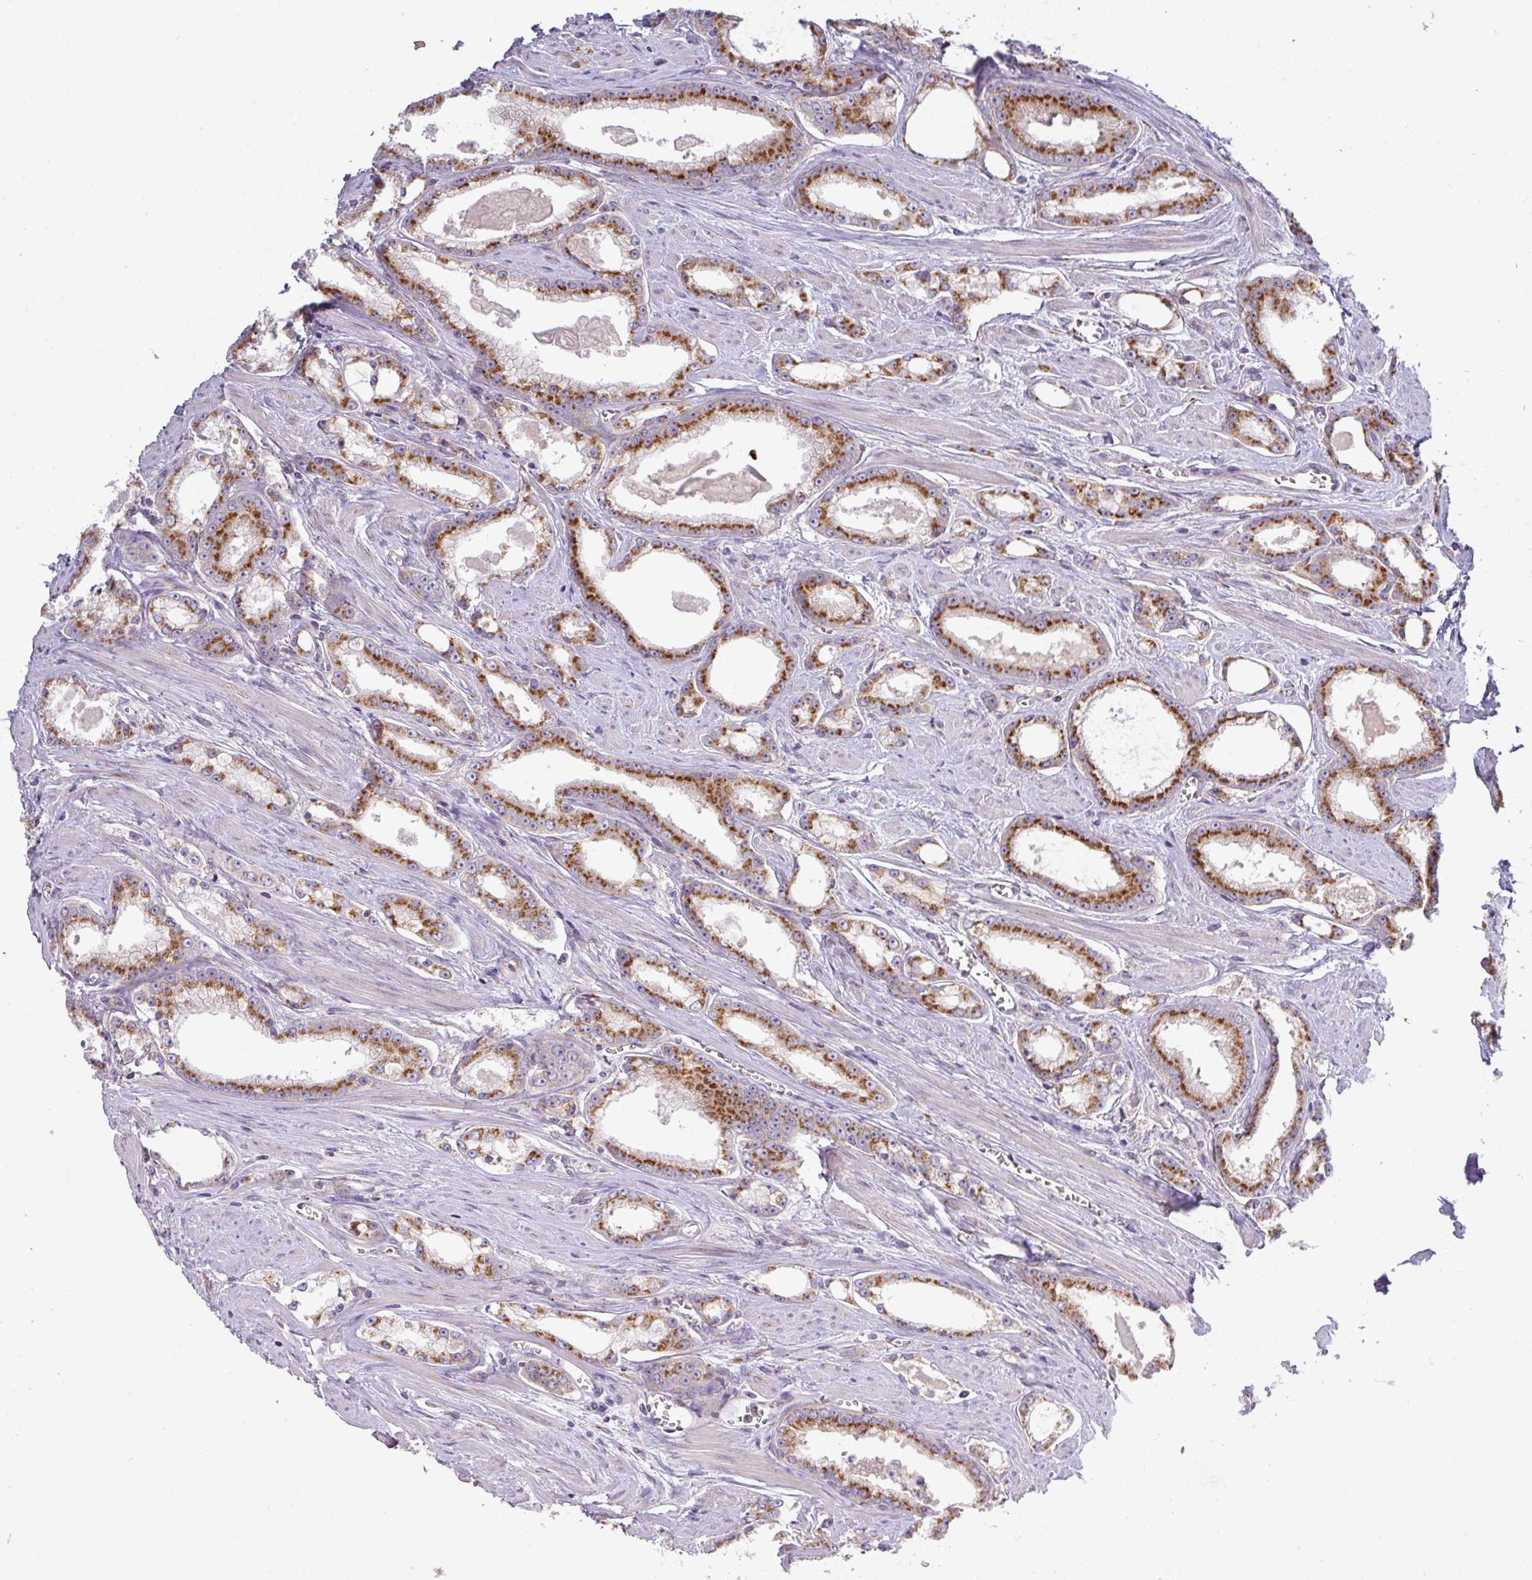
{"staining": {"intensity": "moderate", "quantity": ">75%", "location": "cytoplasmic/membranous"}, "tissue": "prostate cancer", "cell_type": "Tumor cells", "image_type": "cancer", "snomed": [{"axis": "morphology", "description": "Adenocarcinoma, Low grade"}, {"axis": "topography", "description": "Prostate and seminal vesicle, NOS"}], "caption": "Protein positivity by immunohistochemistry reveals moderate cytoplasmic/membranous expression in approximately >75% of tumor cells in prostate cancer (low-grade adenocarcinoma).", "gene": "VTI1A", "patient": {"sex": "male", "age": 60}}